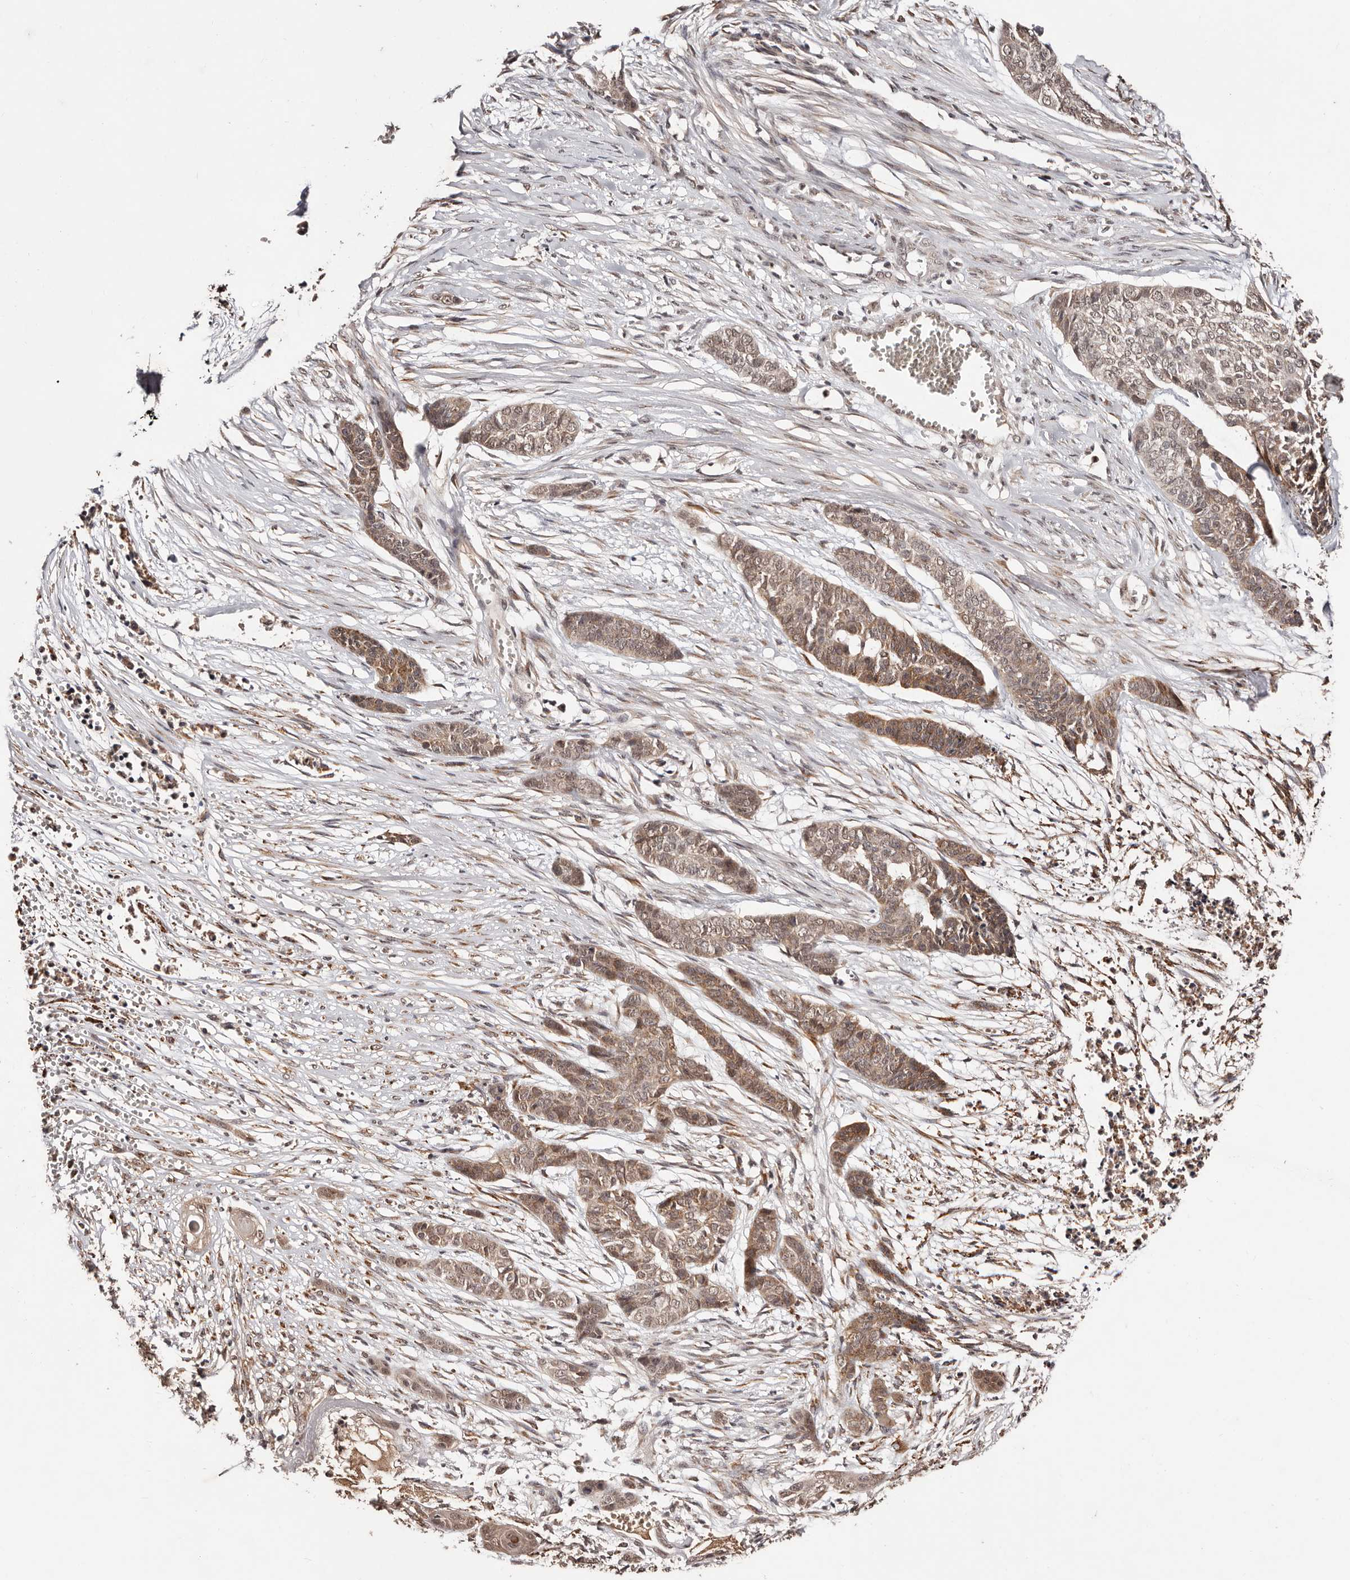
{"staining": {"intensity": "moderate", "quantity": ">75%", "location": "cytoplasmic/membranous"}, "tissue": "skin cancer", "cell_type": "Tumor cells", "image_type": "cancer", "snomed": [{"axis": "morphology", "description": "Basal cell carcinoma"}, {"axis": "topography", "description": "Skin"}], "caption": "Immunohistochemical staining of human skin cancer shows medium levels of moderate cytoplasmic/membranous protein staining in about >75% of tumor cells.", "gene": "BICRAL", "patient": {"sex": "female", "age": 64}}